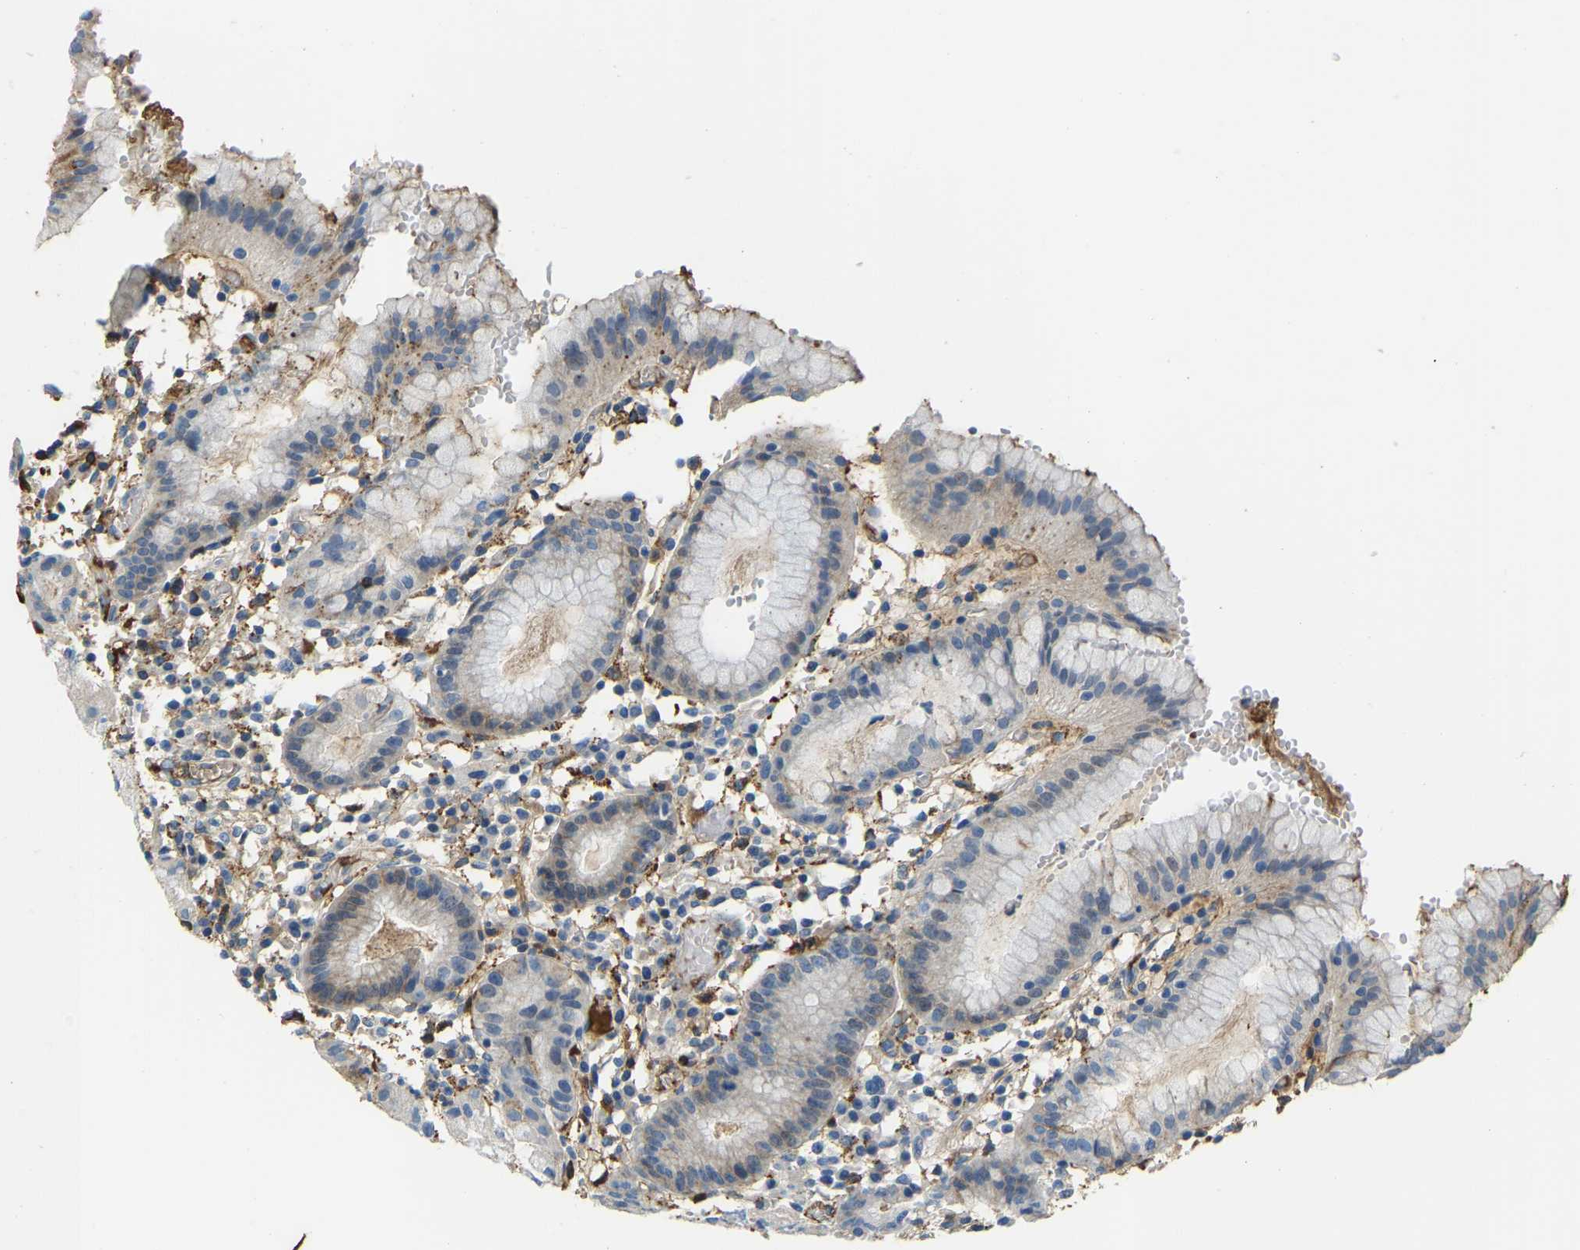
{"staining": {"intensity": "negative", "quantity": "none", "location": "none"}, "tissue": "stomach", "cell_type": "Glandular cells", "image_type": "normal", "snomed": [{"axis": "morphology", "description": "Normal tissue, NOS"}, {"axis": "topography", "description": "Stomach"}, {"axis": "topography", "description": "Stomach, lower"}], "caption": "Immunohistochemistry image of unremarkable human stomach stained for a protein (brown), which reveals no staining in glandular cells. The staining was performed using DAB to visualize the protein expression in brown, while the nuclei were stained in blue with hematoxylin (Magnification: 20x).", "gene": "THBS4", "patient": {"sex": "female", "age": 75}}